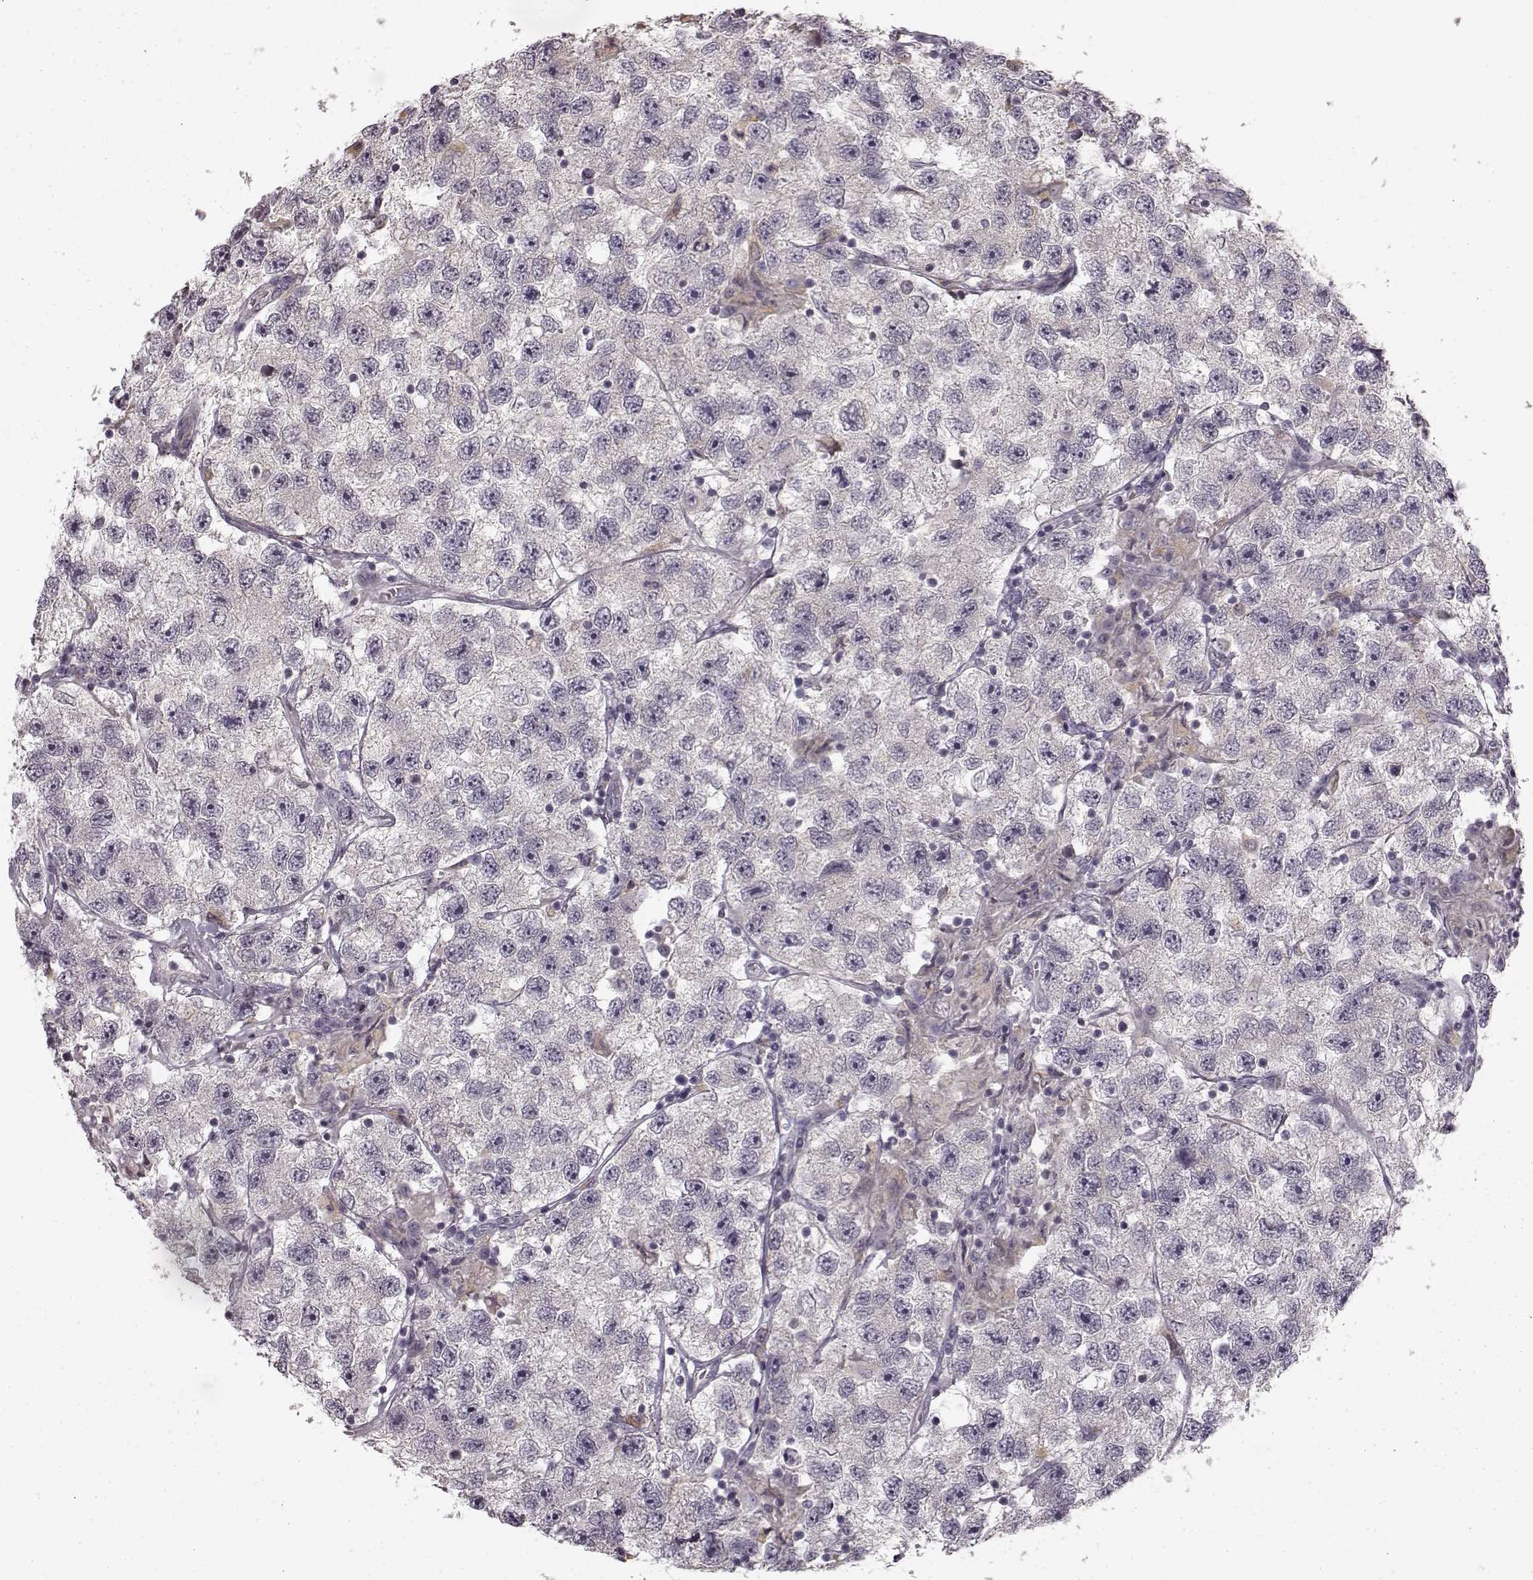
{"staining": {"intensity": "negative", "quantity": "none", "location": "none"}, "tissue": "testis cancer", "cell_type": "Tumor cells", "image_type": "cancer", "snomed": [{"axis": "morphology", "description": "Seminoma, NOS"}, {"axis": "topography", "description": "Testis"}], "caption": "DAB (3,3'-diaminobenzidine) immunohistochemical staining of testis cancer (seminoma) shows no significant expression in tumor cells. (Stains: DAB (3,3'-diaminobenzidine) IHC with hematoxylin counter stain, Microscopy: brightfield microscopy at high magnification).", "gene": "HMMR", "patient": {"sex": "male", "age": 26}}